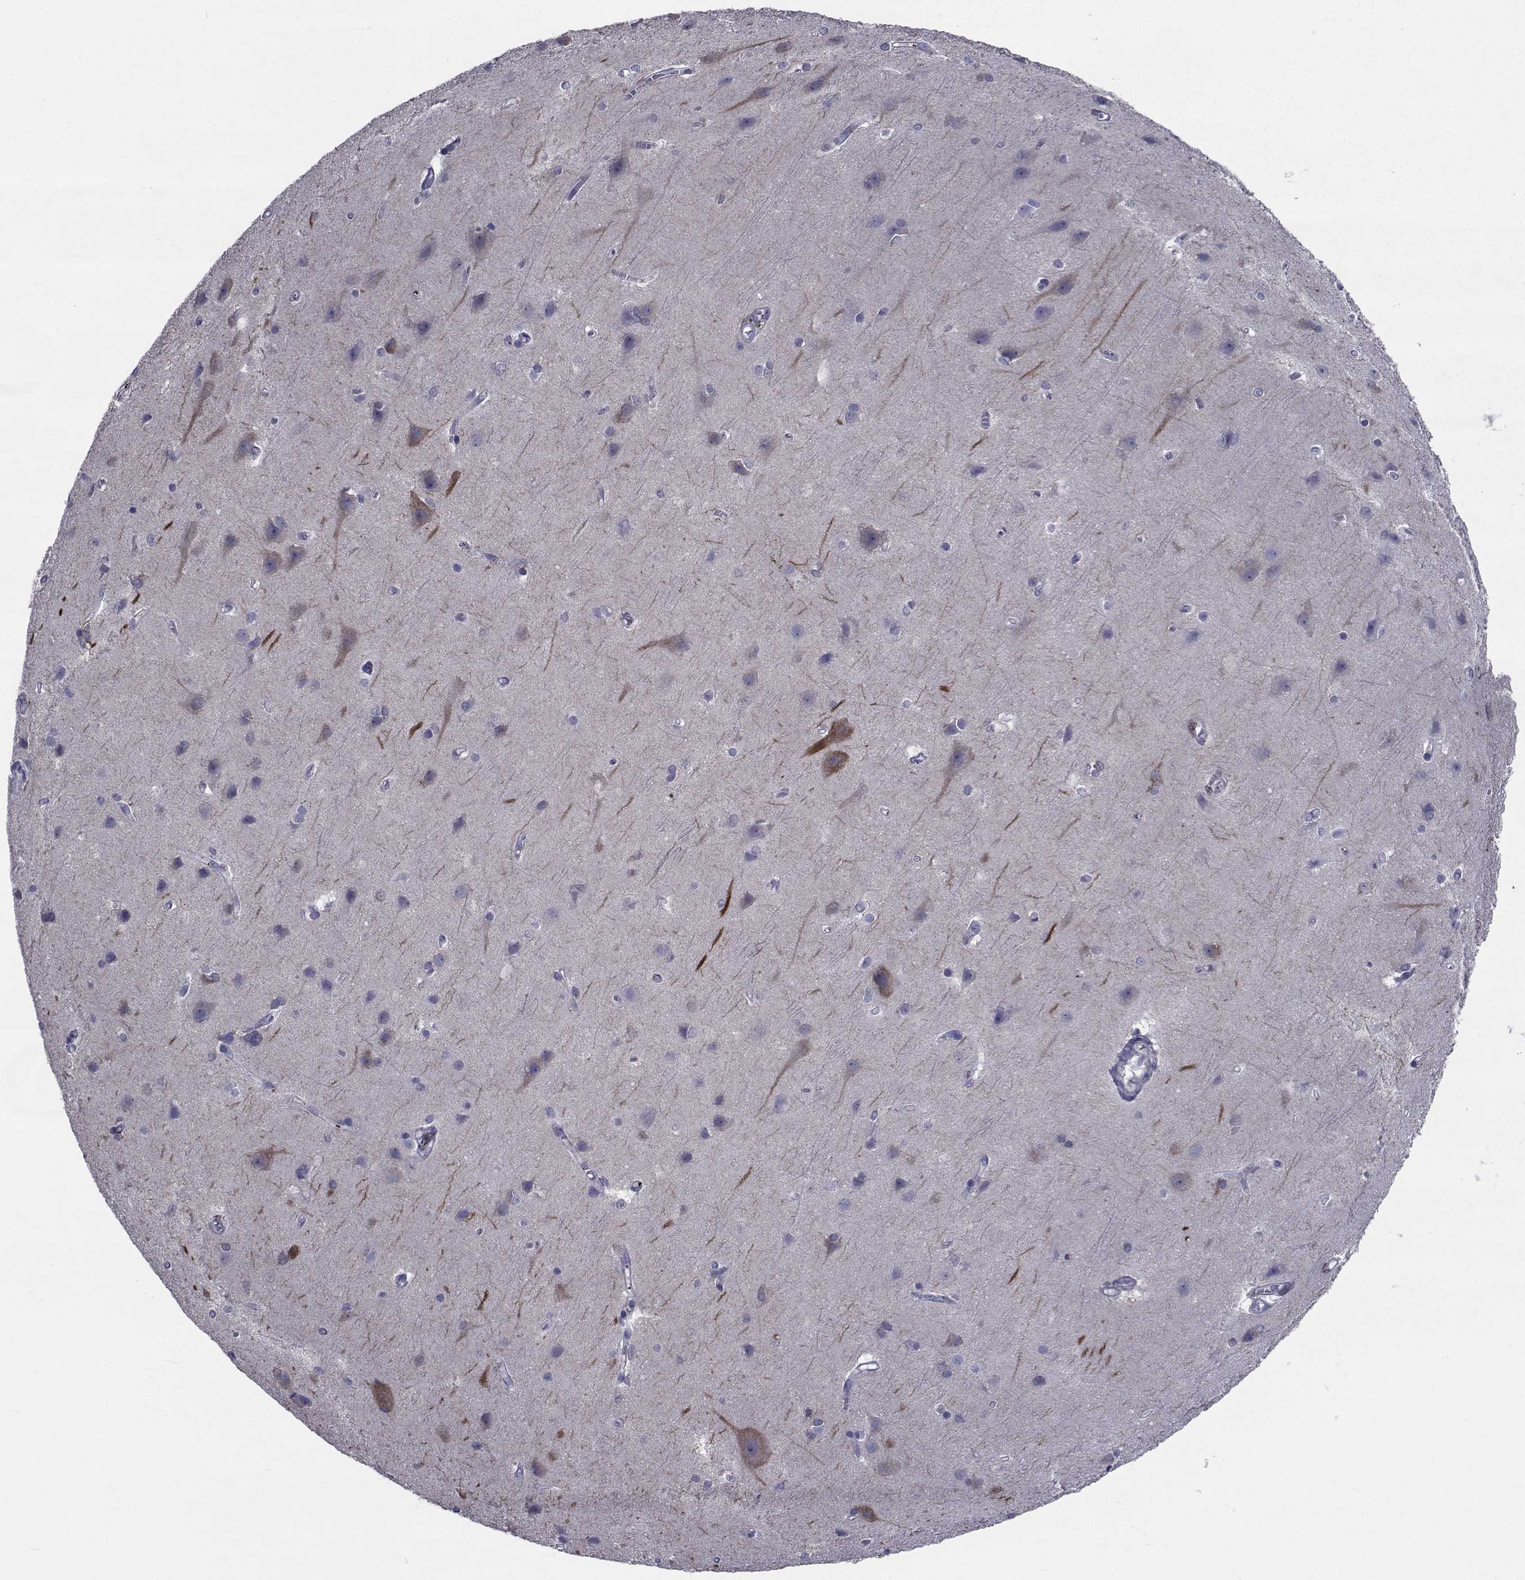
{"staining": {"intensity": "negative", "quantity": "none", "location": "none"}, "tissue": "cerebral cortex", "cell_type": "Endothelial cells", "image_type": "normal", "snomed": [{"axis": "morphology", "description": "Normal tissue, NOS"}, {"axis": "topography", "description": "Cerebral cortex"}], "caption": "A high-resolution histopathology image shows immunohistochemistry (IHC) staining of unremarkable cerebral cortex, which shows no significant staining in endothelial cells.", "gene": "SEMA5B", "patient": {"sex": "male", "age": 37}}